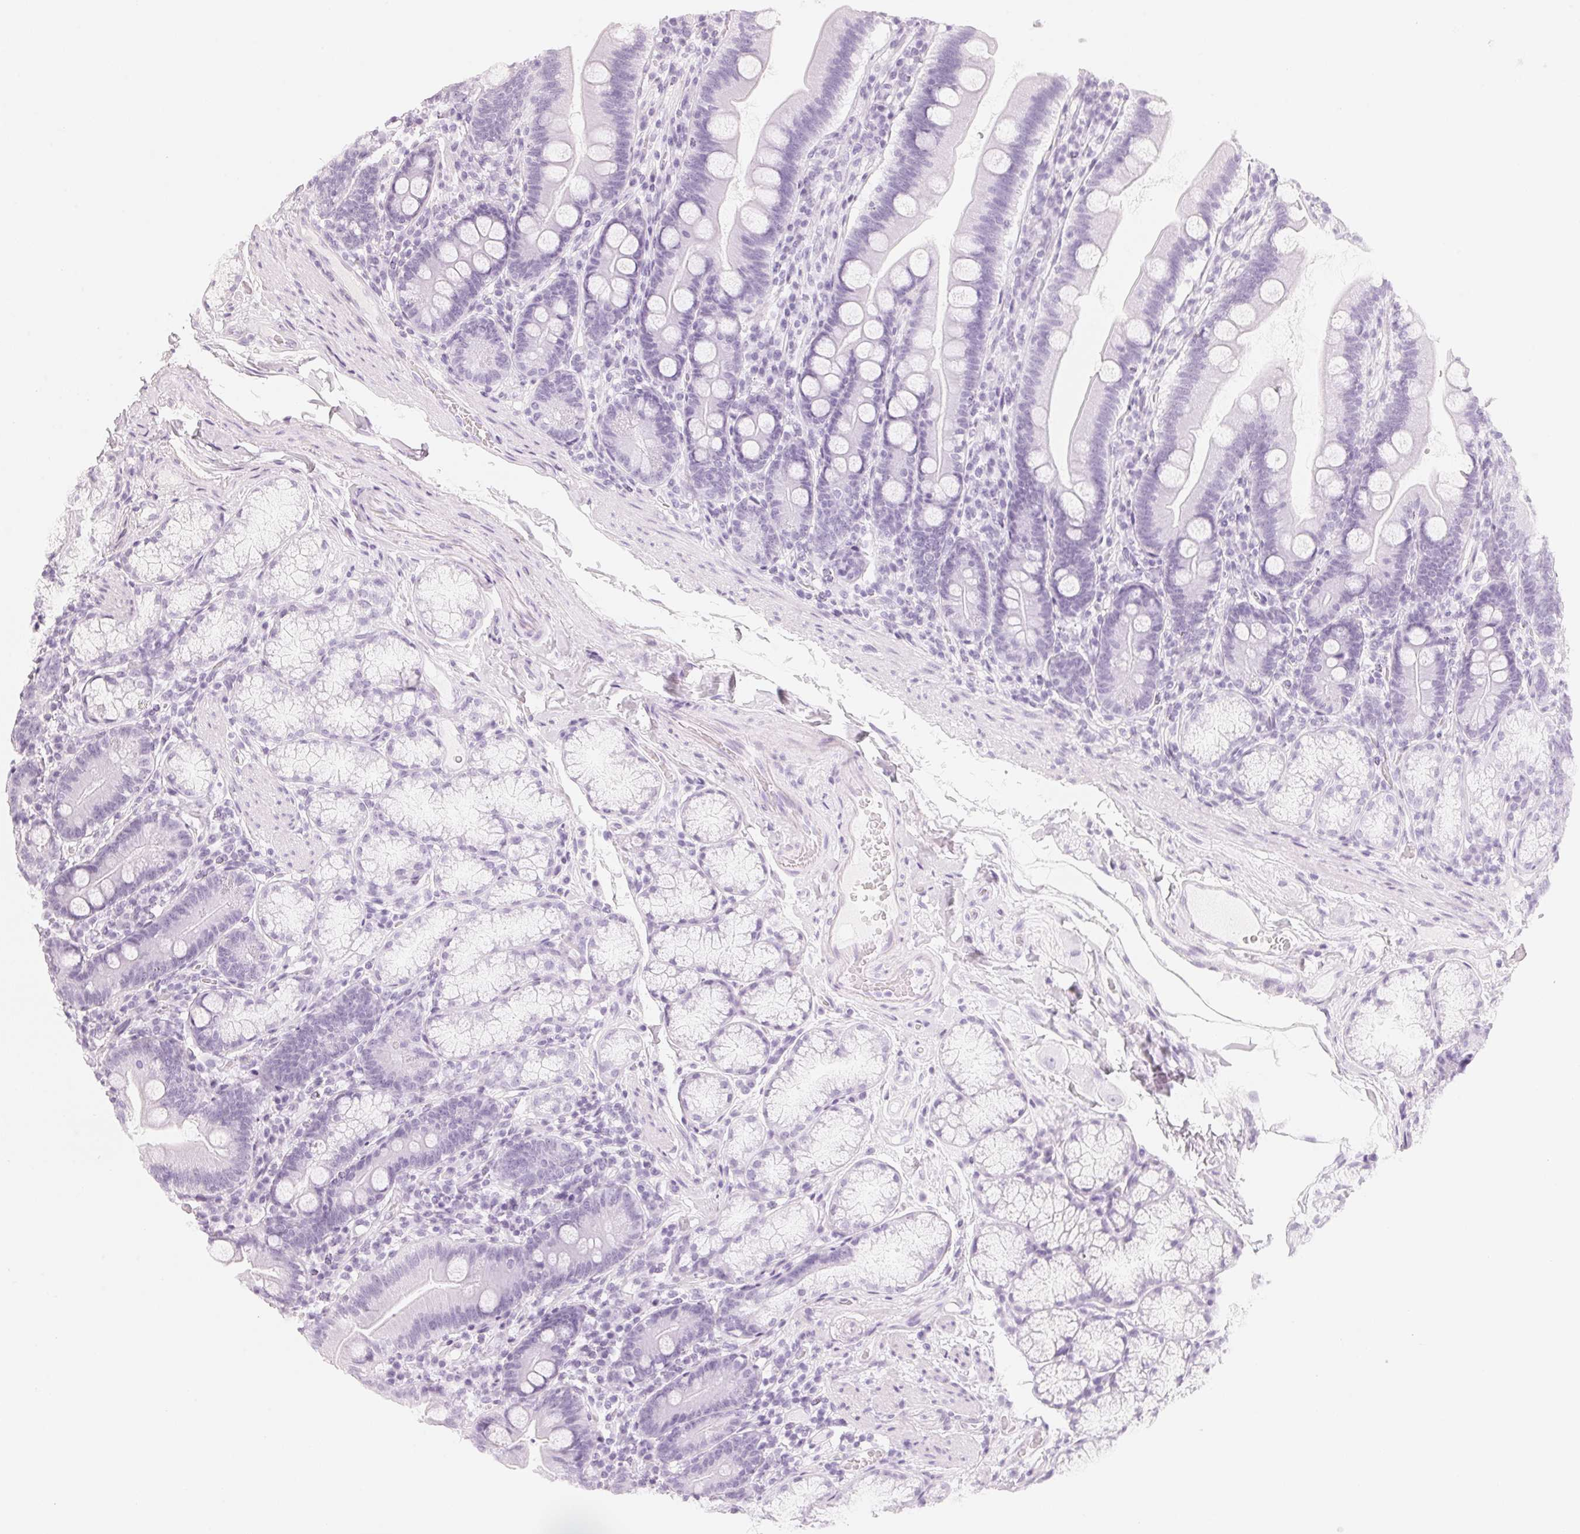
{"staining": {"intensity": "negative", "quantity": "none", "location": "none"}, "tissue": "duodenum", "cell_type": "Glandular cells", "image_type": "normal", "snomed": [{"axis": "morphology", "description": "Normal tissue, NOS"}, {"axis": "topography", "description": "Duodenum"}], "caption": "Glandular cells show no significant expression in benign duodenum.", "gene": "CFHR2", "patient": {"sex": "female", "age": 67}}